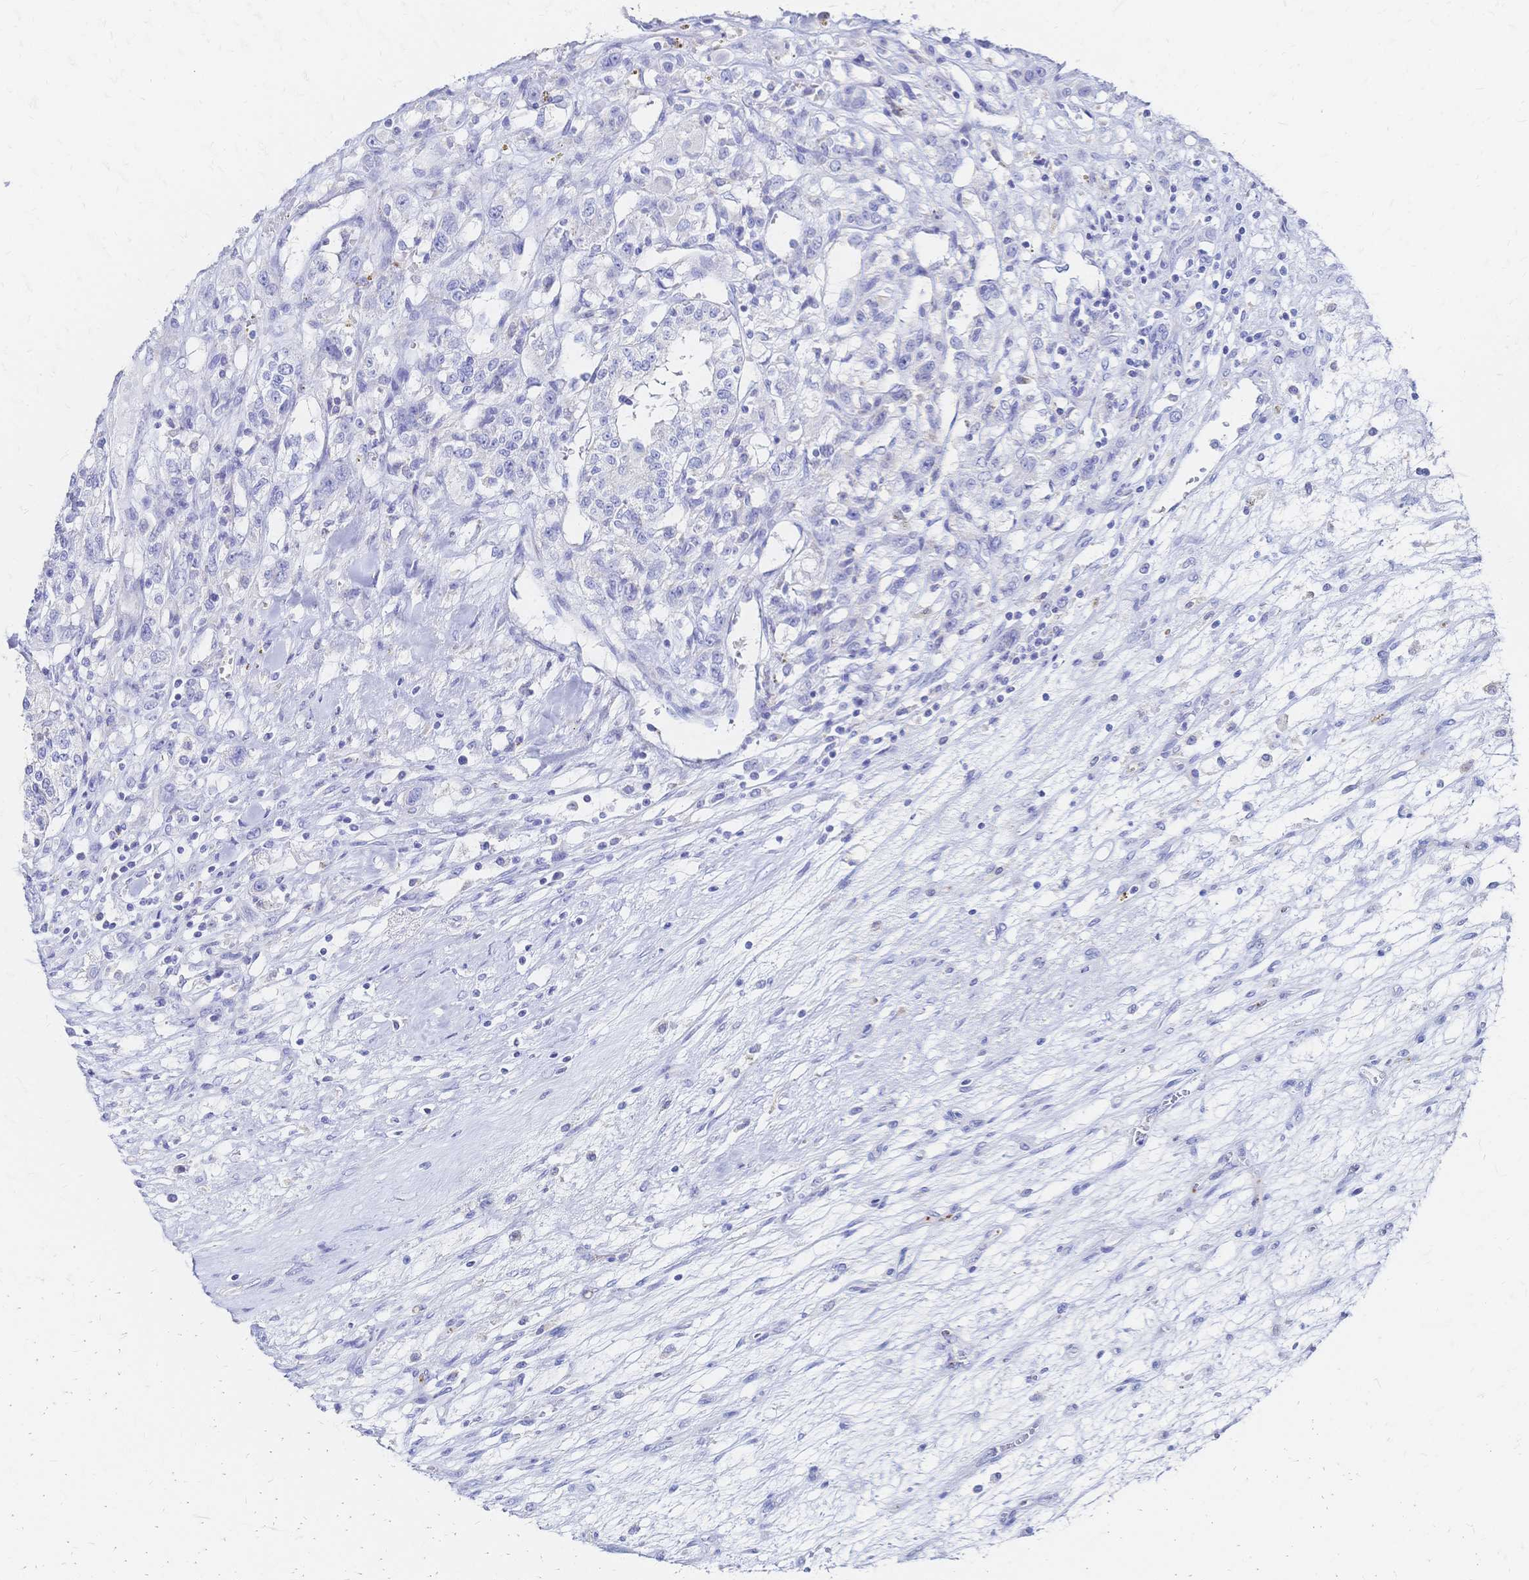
{"staining": {"intensity": "negative", "quantity": "none", "location": "none"}, "tissue": "renal cancer", "cell_type": "Tumor cells", "image_type": "cancer", "snomed": [{"axis": "morphology", "description": "Adenocarcinoma, NOS"}, {"axis": "topography", "description": "Kidney"}], "caption": "Histopathology image shows no protein positivity in tumor cells of renal cancer tissue.", "gene": "SLC5A1", "patient": {"sex": "female", "age": 63}}